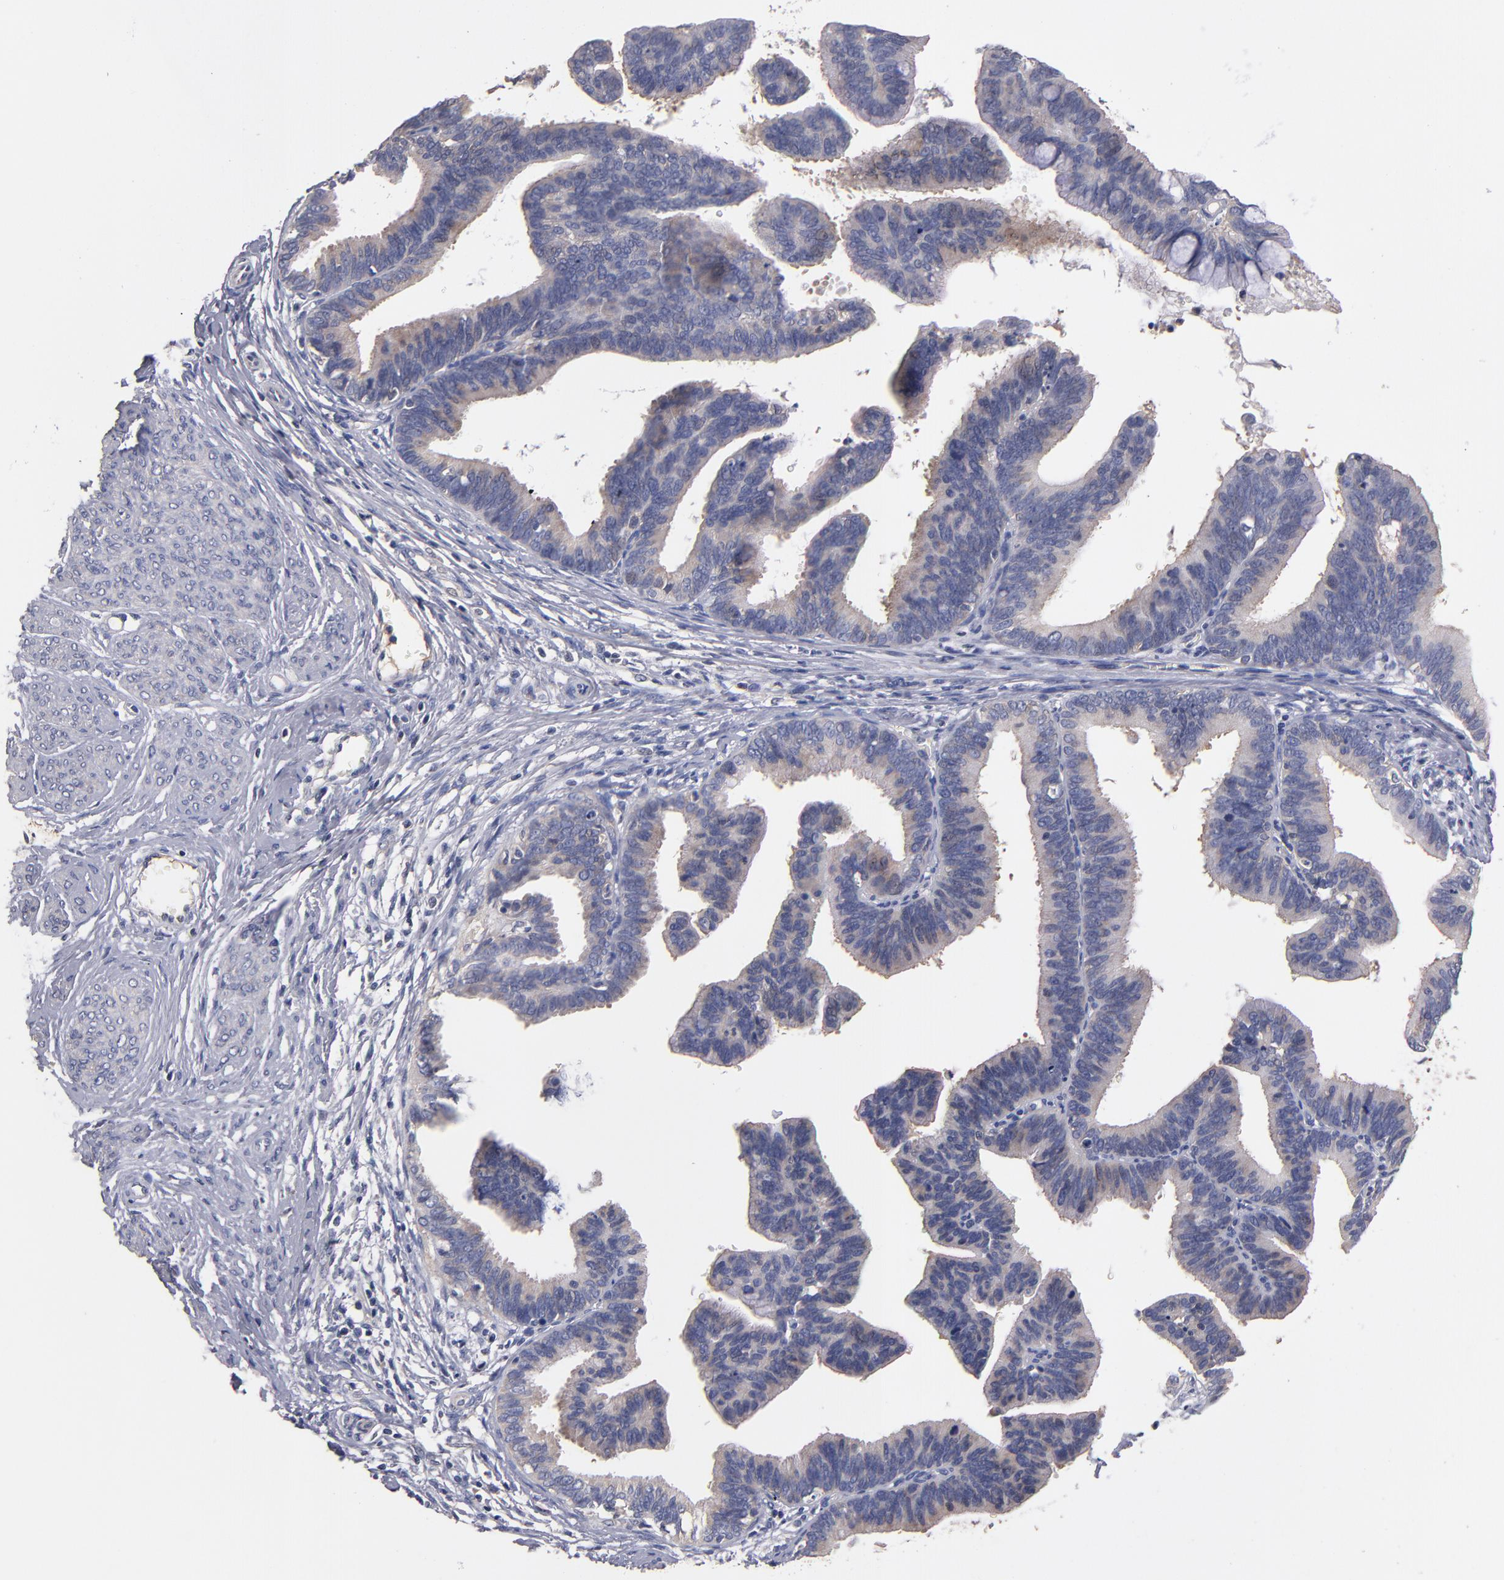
{"staining": {"intensity": "weak", "quantity": "25%-75%", "location": "cytoplasmic/membranous"}, "tissue": "cervical cancer", "cell_type": "Tumor cells", "image_type": "cancer", "snomed": [{"axis": "morphology", "description": "Adenocarcinoma, NOS"}, {"axis": "topography", "description": "Cervix"}], "caption": "Cervical adenocarcinoma tissue shows weak cytoplasmic/membranous expression in about 25%-75% of tumor cells (DAB (3,3'-diaminobenzidine) IHC, brown staining for protein, blue staining for nuclei).", "gene": "DACT1", "patient": {"sex": "female", "age": 47}}